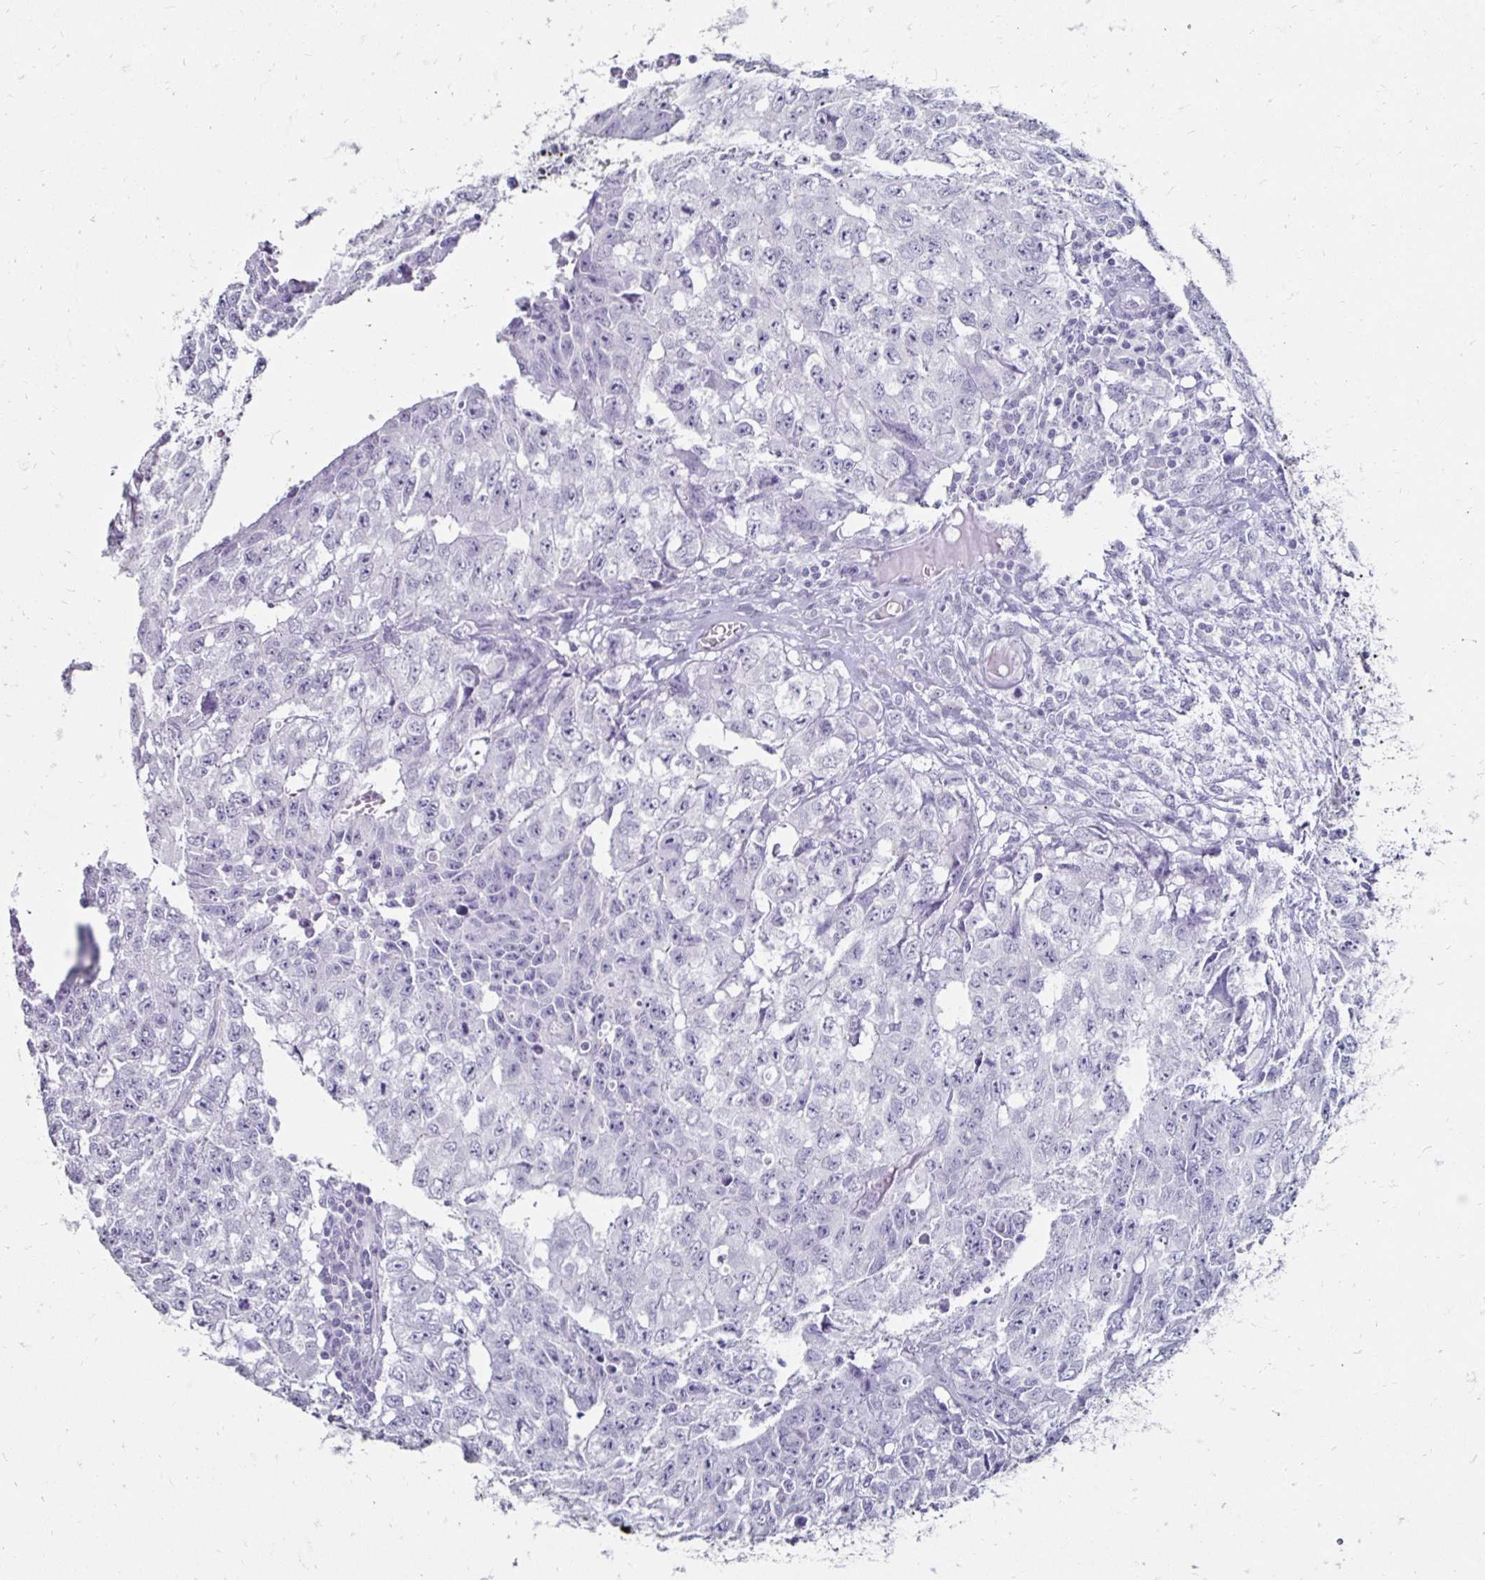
{"staining": {"intensity": "negative", "quantity": "none", "location": "none"}, "tissue": "testis cancer", "cell_type": "Tumor cells", "image_type": "cancer", "snomed": [{"axis": "morphology", "description": "Carcinoma, Embryonal, NOS"}, {"axis": "morphology", "description": "Teratoma, malignant, NOS"}, {"axis": "topography", "description": "Testis"}], "caption": "There is no significant staining in tumor cells of testis cancer.", "gene": "TOMM34", "patient": {"sex": "male", "age": 24}}